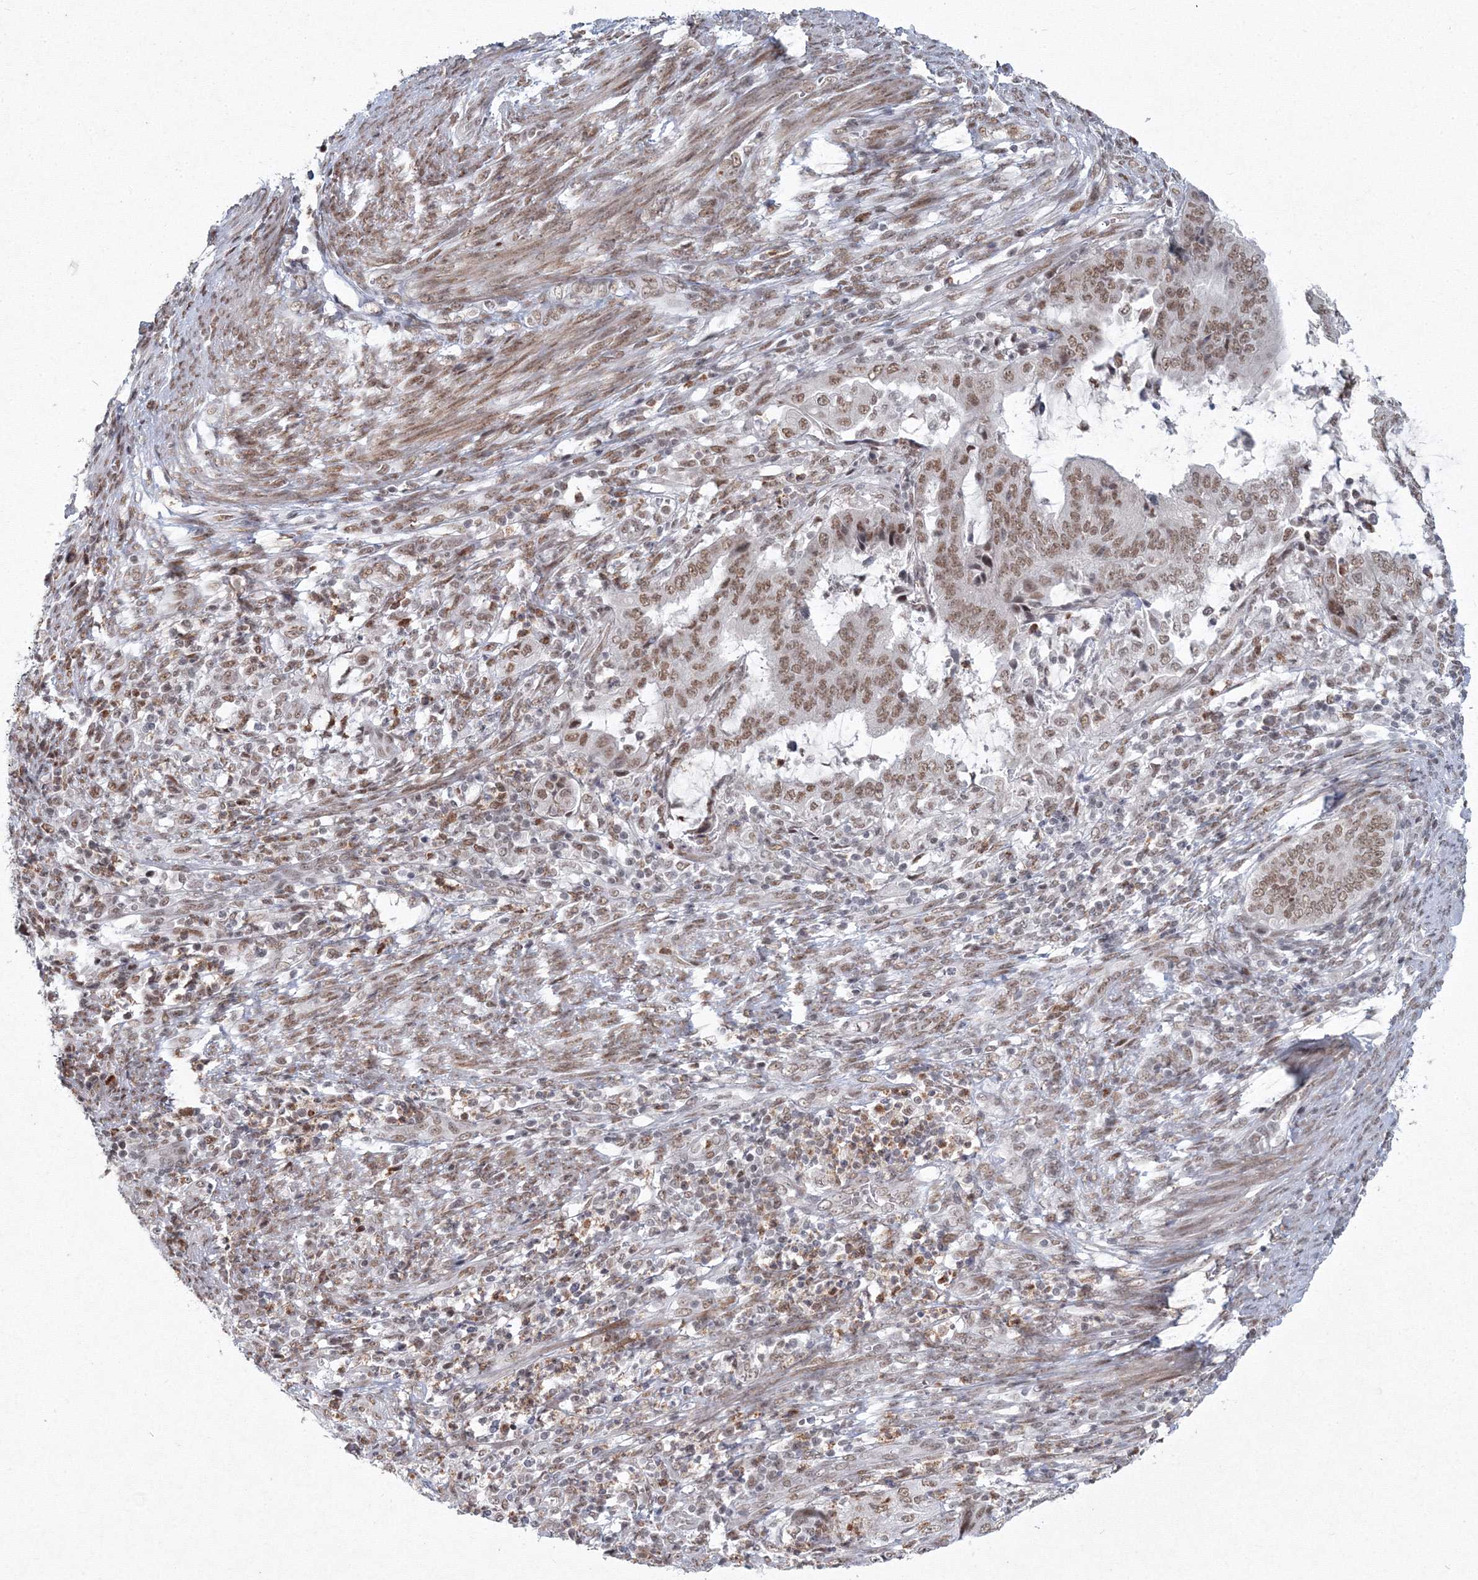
{"staining": {"intensity": "moderate", "quantity": ">75%", "location": "nuclear"}, "tissue": "endometrial cancer", "cell_type": "Tumor cells", "image_type": "cancer", "snomed": [{"axis": "morphology", "description": "Adenocarcinoma, NOS"}, {"axis": "topography", "description": "Endometrium"}], "caption": "This is an image of immunohistochemistry (IHC) staining of adenocarcinoma (endometrial), which shows moderate expression in the nuclear of tumor cells.", "gene": "C3orf33", "patient": {"sex": "female", "age": 51}}